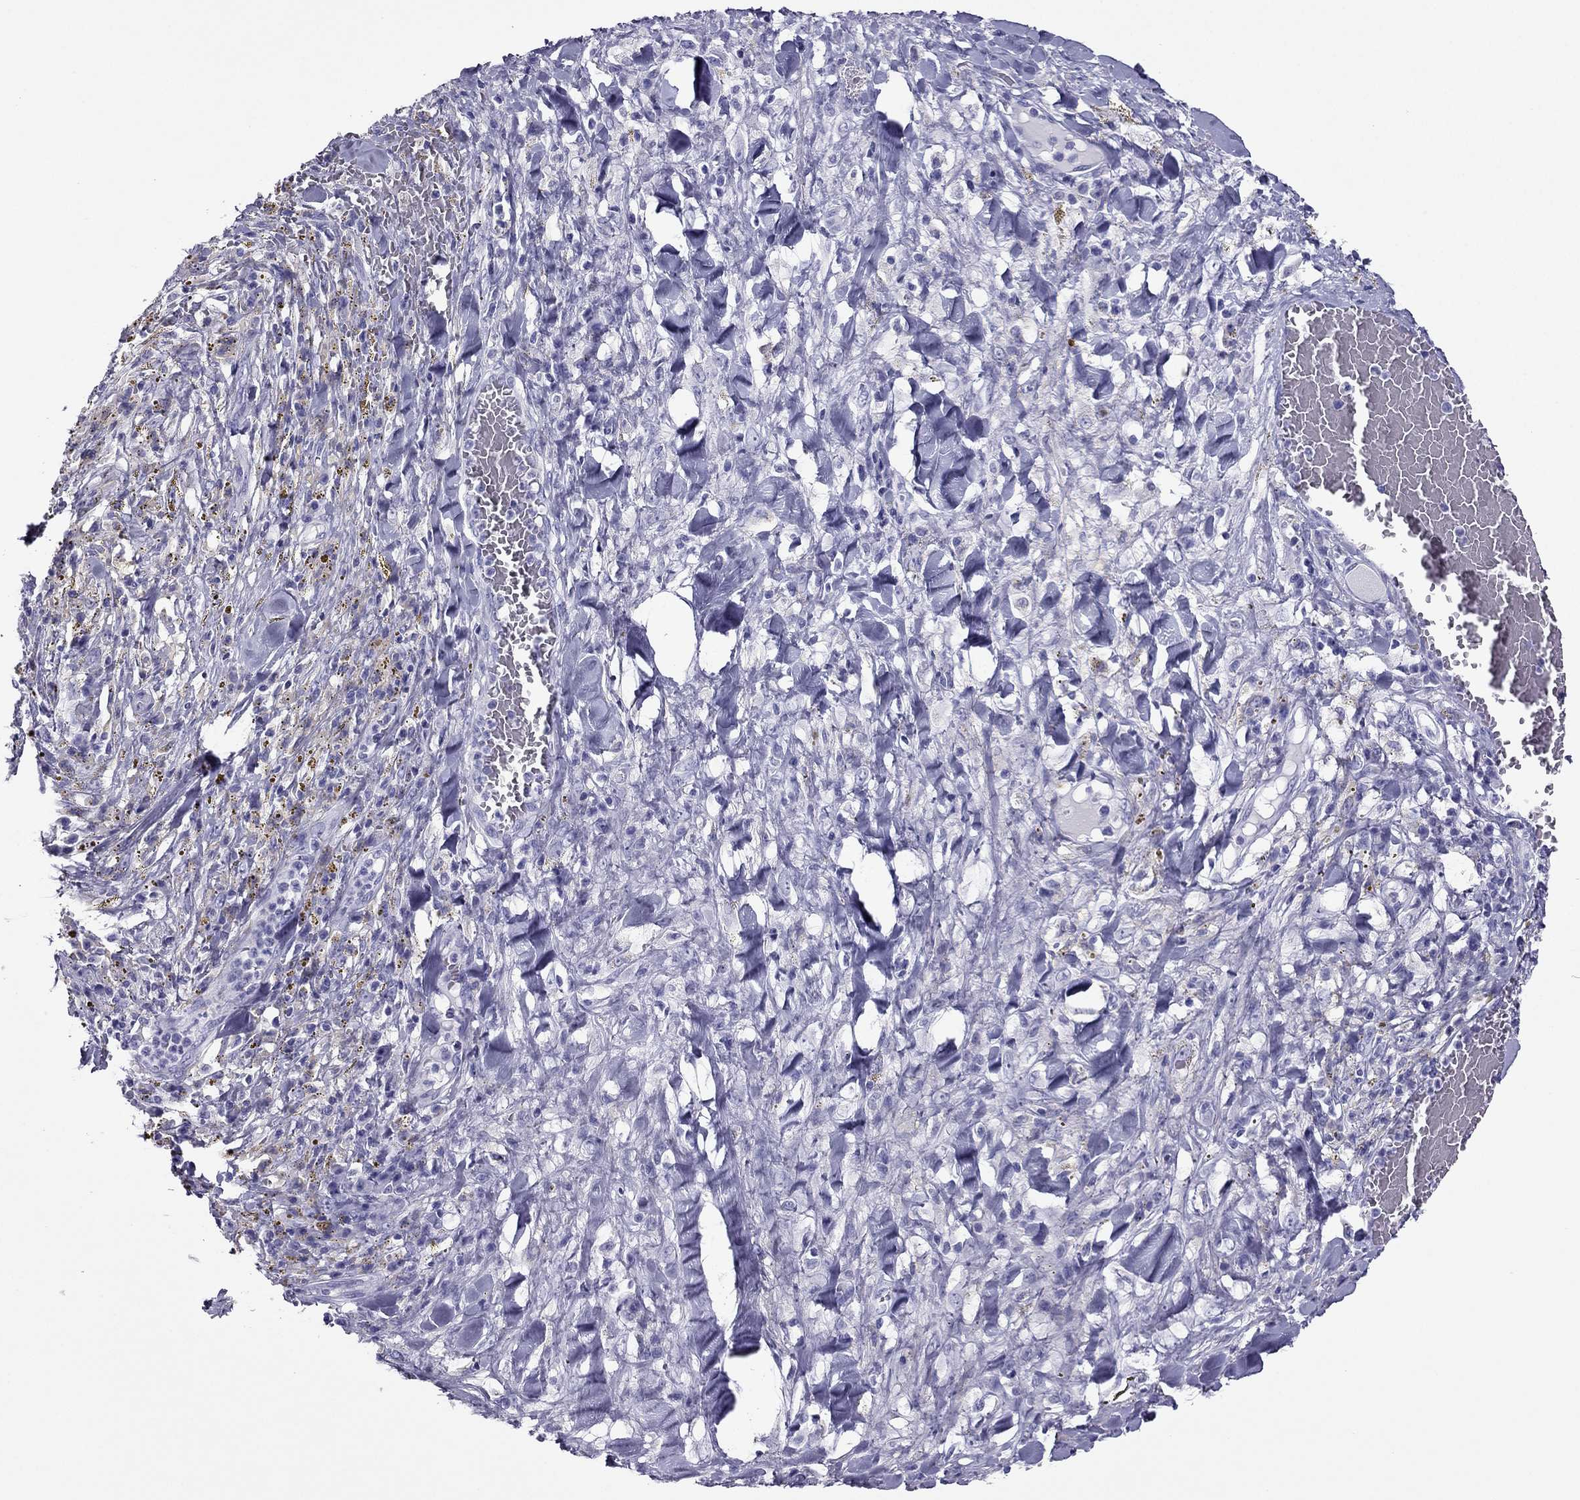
{"staining": {"intensity": "negative", "quantity": "none", "location": "none"}, "tissue": "melanoma", "cell_type": "Tumor cells", "image_type": "cancer", "snomed": [{"axis": "morphology", "description": "Malignant melanoma, NOS"}, {"axis": "topography", "description": "Skin"}], "caption": "Histopathology image shows no protein expression in tumor cells of melanoma tissue.", "gene": "PDE6A", "patient": {"sex": "female", "age": 91}}